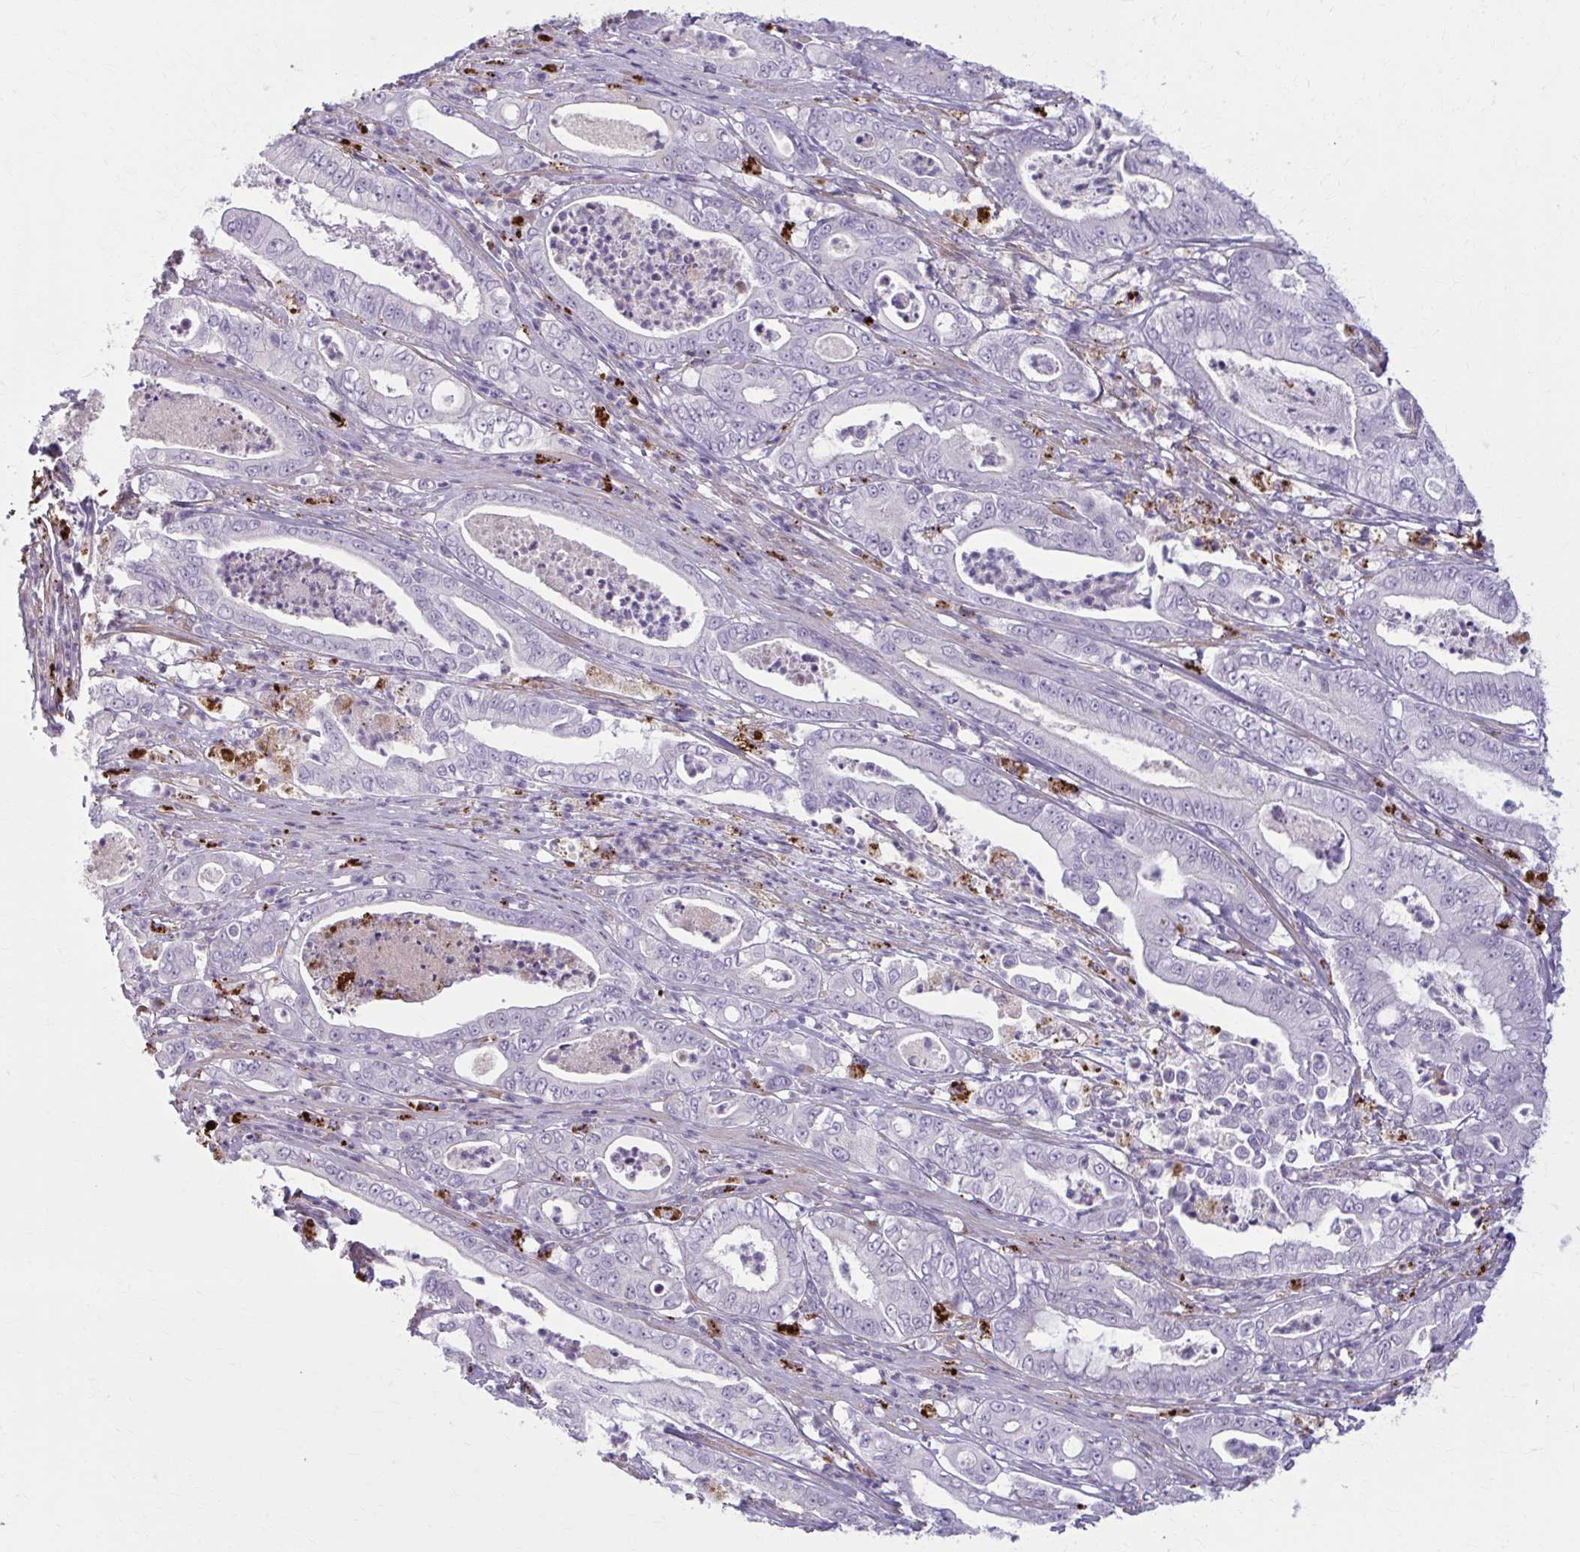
{"staining": {"intensity": "negative", "quantity": "none", "location": "none"}, "tissue": "pancreatic cancer", "cell_type": "Tumor cells", "image_type": "cancer", "snomed": [{"axis": "morphology", "description": "Adenocarcinoma, NOS"}, {"axis": "topography", "description": "Pancreas"}], "caption": "High magnification brightfield microscopy of pancreatic adenocarcinoma stained with DAB (3,3'-diaminobenzidine) (brown) and counterstained with hematoxylin (blue): tumor cells show no significant expression. (Stains: DAB IHC with hematoxylin counter stain, Microscopy: brightfield microscopy at high magnification).", "gene": "NUMBL", "patient": {"sex": "male", "age": 71}}